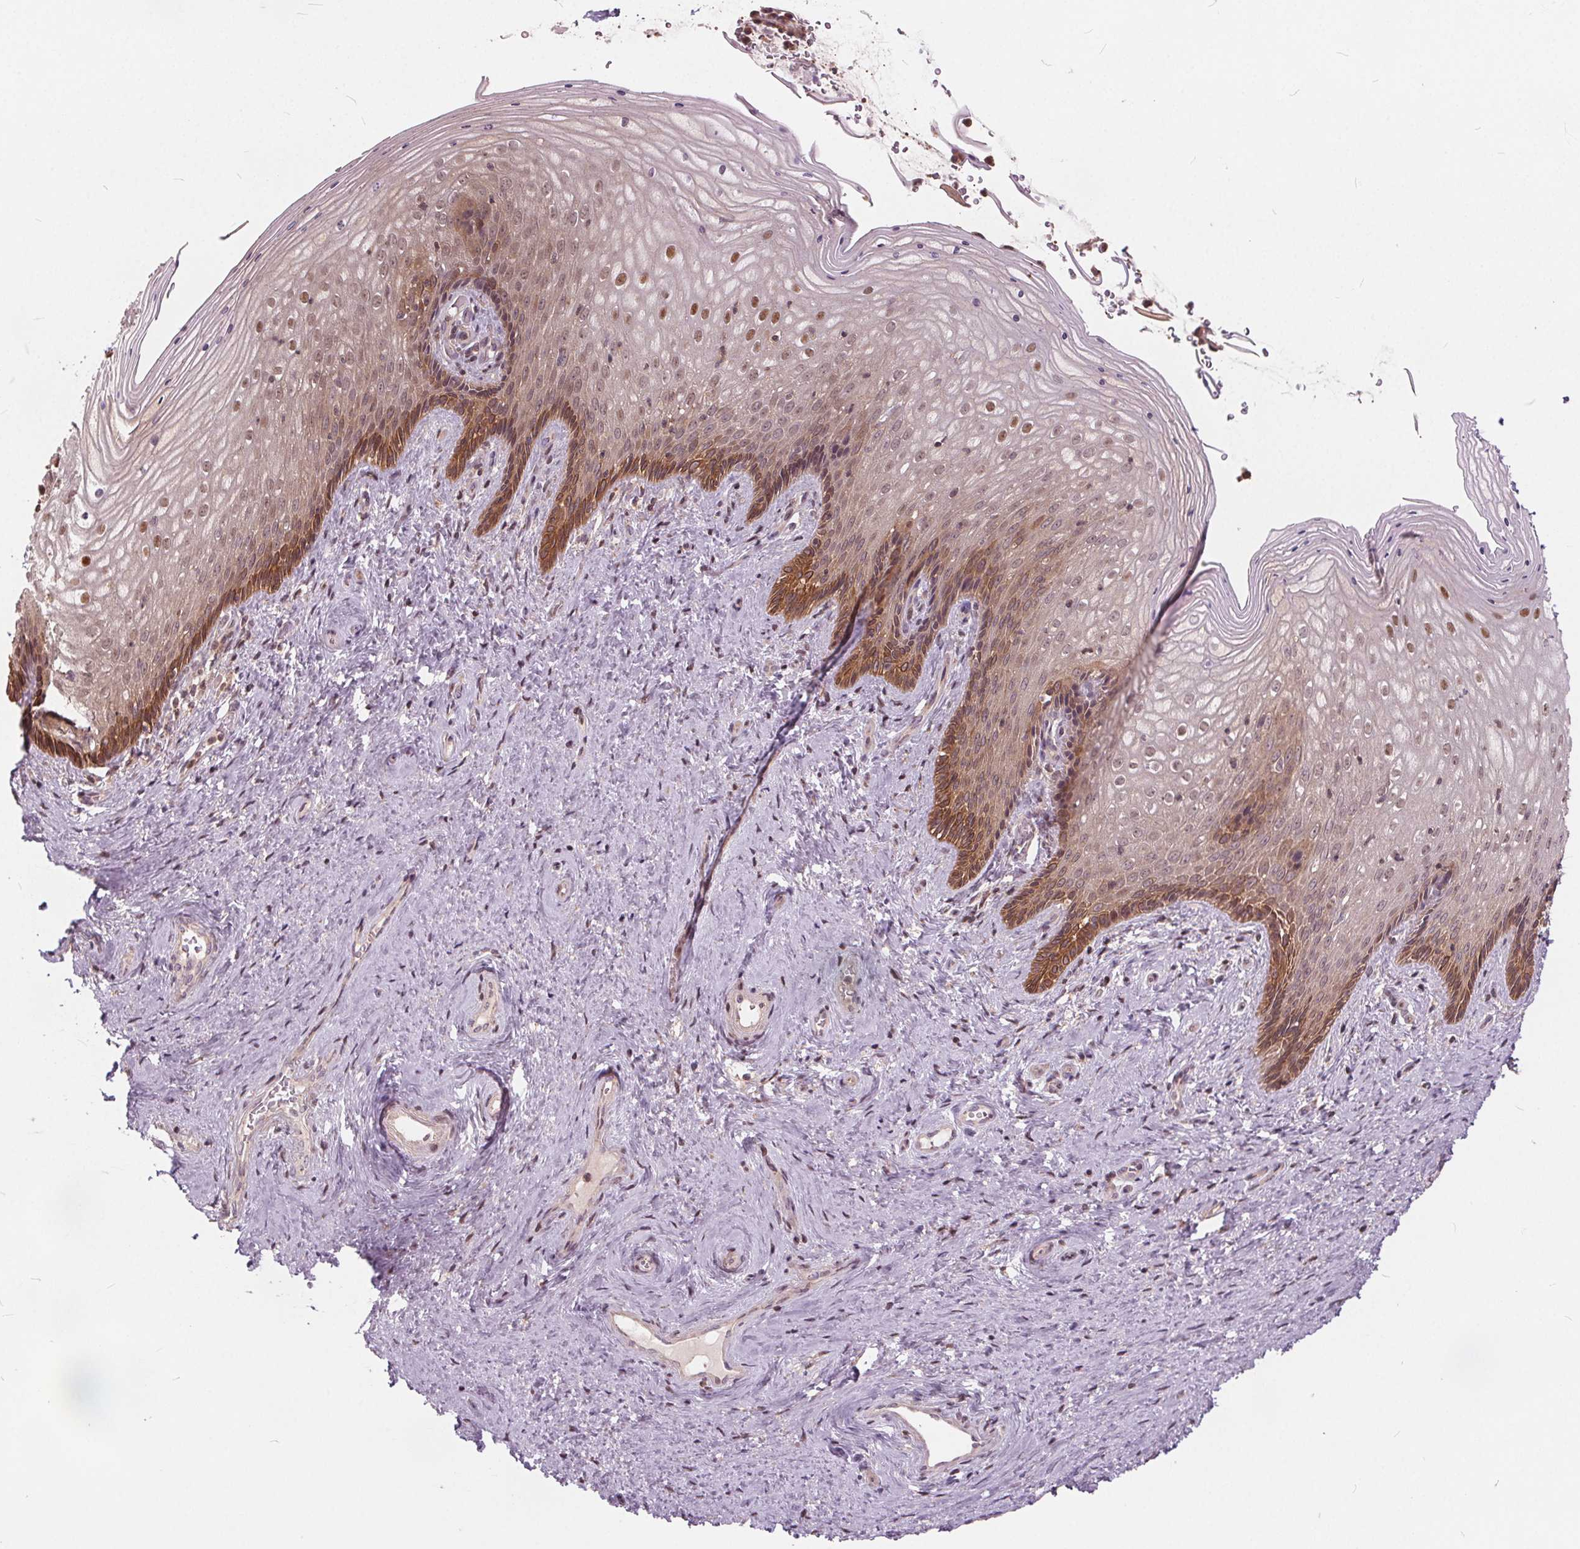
{"staining": {"intensity": "moderate", "quantity": "25%-75%", "location": "cytoplasmic/membranous,nuclear"}, "tissue": "vagina", "cell_type": "Squamous epithelial cells", "image_type": "normal", "snomed": [{"axis": "morphology", "description": "Normal tissue, NOS"}, {"axis": "topography", "description": "Vagina"}], "caption": "IHC (DAB (3,3'-diaminobenzidine)) staining of unremarkable human vagina demonstrates moderate cytoplasmic/membranous,nuclear protein expression in approximately 25%-75% of squamous epithelial cells.", "gene": "HIF1AN", "patient": {"sex": "female", "age": 45}}